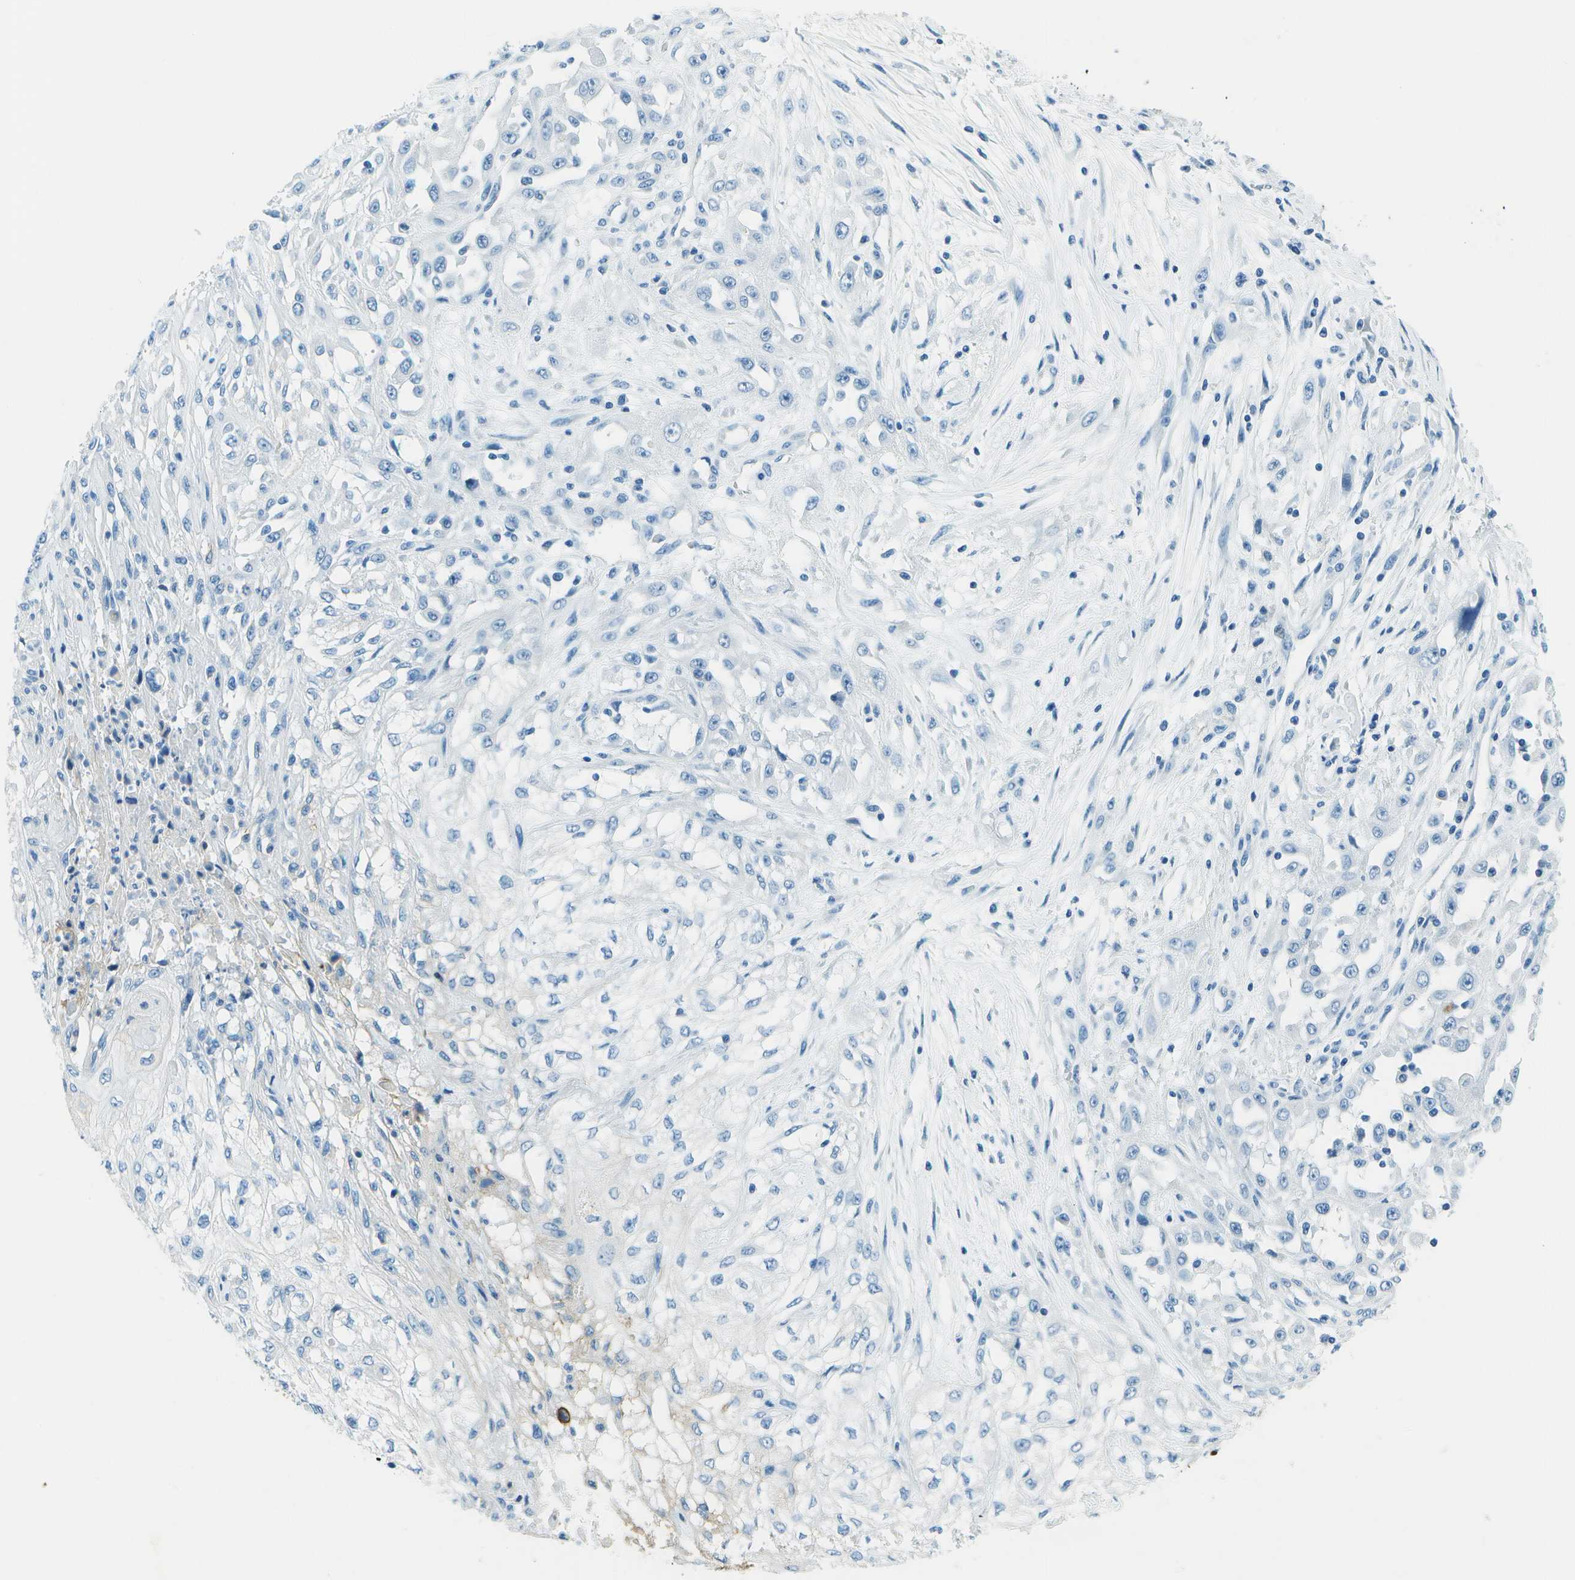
{"staining": {"intensity": "negative", "quantity": "none", "location": "none"}, "tissue": "skin cancer", "cell_type": "Tumor cells", "image_type": "cancer", "snomed": [{"axis": "morphology", "description": "Squamous cell carcinoma, NOS"}, {"axis": "morphology", "description": "Squamous cell carcinoma, metastatic, NOS"}, {"axis": "topography", "description": "Skin"}, {"axis": "topography", "description": "Lymph node"}], "caption": "The photomicrograph shows no staining of tumor cells in skin cancer.", "gene": "SLC16A10", "patient": {"sex": "male", "age": 75}}